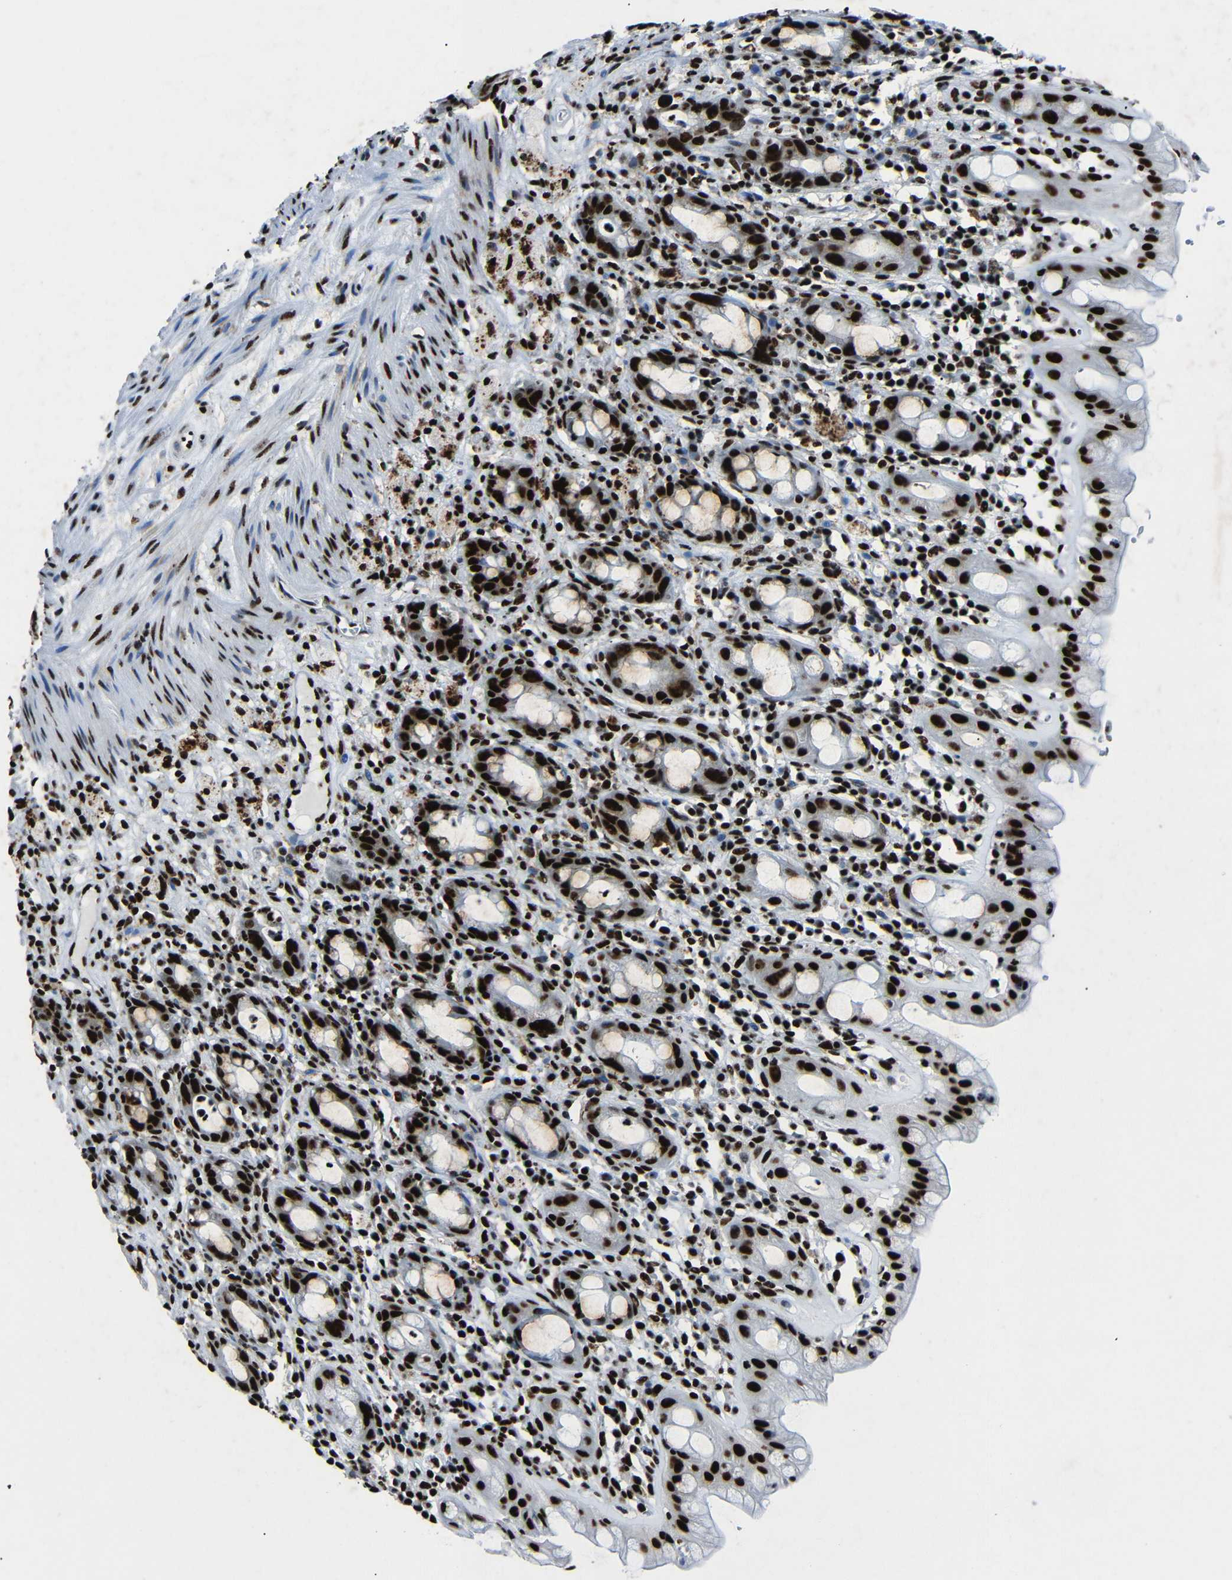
{"staining": {"intensity": "strong", "quantity": ">75%", "location": "nuclear"}, "tissue": "rectum", "cell_type": "Glandular cells", "image_type": "normal", "snomed": [{"axis": "morphology", "description": "Normal tissue, NOS"}, {"axis": "topography", "description": "Rectum"}], "caption": "Strong nuclear staining for a protein is seen in about >75% of glandular cells of benign rectum using immunohistochemistry.", "gene": "SRSF1", "patient": {"sex": "male", "age": 44}}